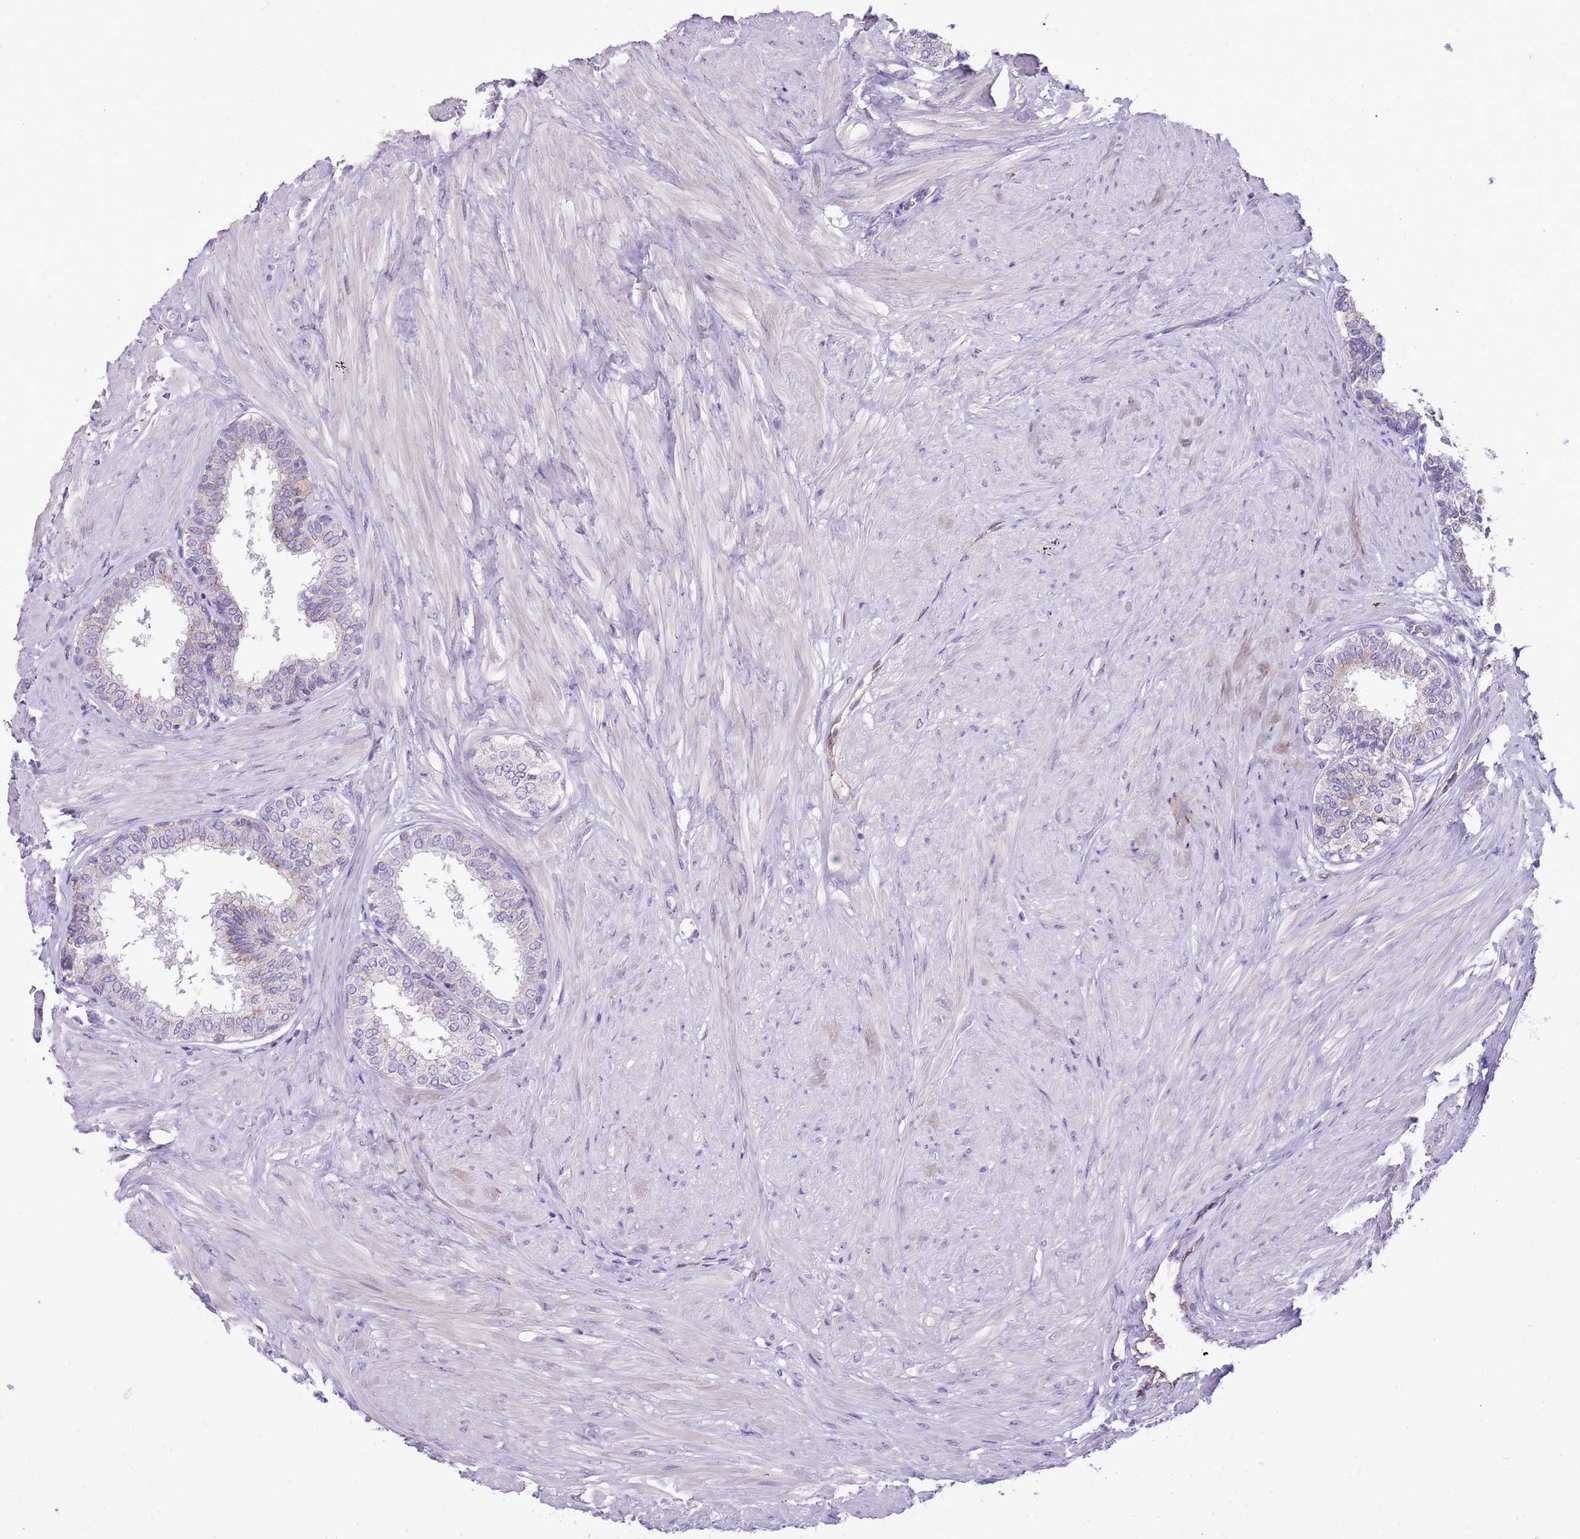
{"staining": {"intensity": "moderate", "quantity": "25%-75%", "location": "cytoplasmic/membranous"}, "tissue": "prostate", "cell_type": "Glandular cells", "image_type": "normal", "snomed": [{"axis": "morphology", "description": "Normal tissue, NOS"}, {"axis": "topography", "description": "Prostate"}], "caption": "Glandular cells exhibit medium levels of moderate cytoplasmic/membranous positivity in approximately 25%-75% of cells in normal prostate. (Brightfield microscopy of DAB IHC at high magnification).", "gene": "PCNX1", "patient": {"sex": "male", "age": 48}}